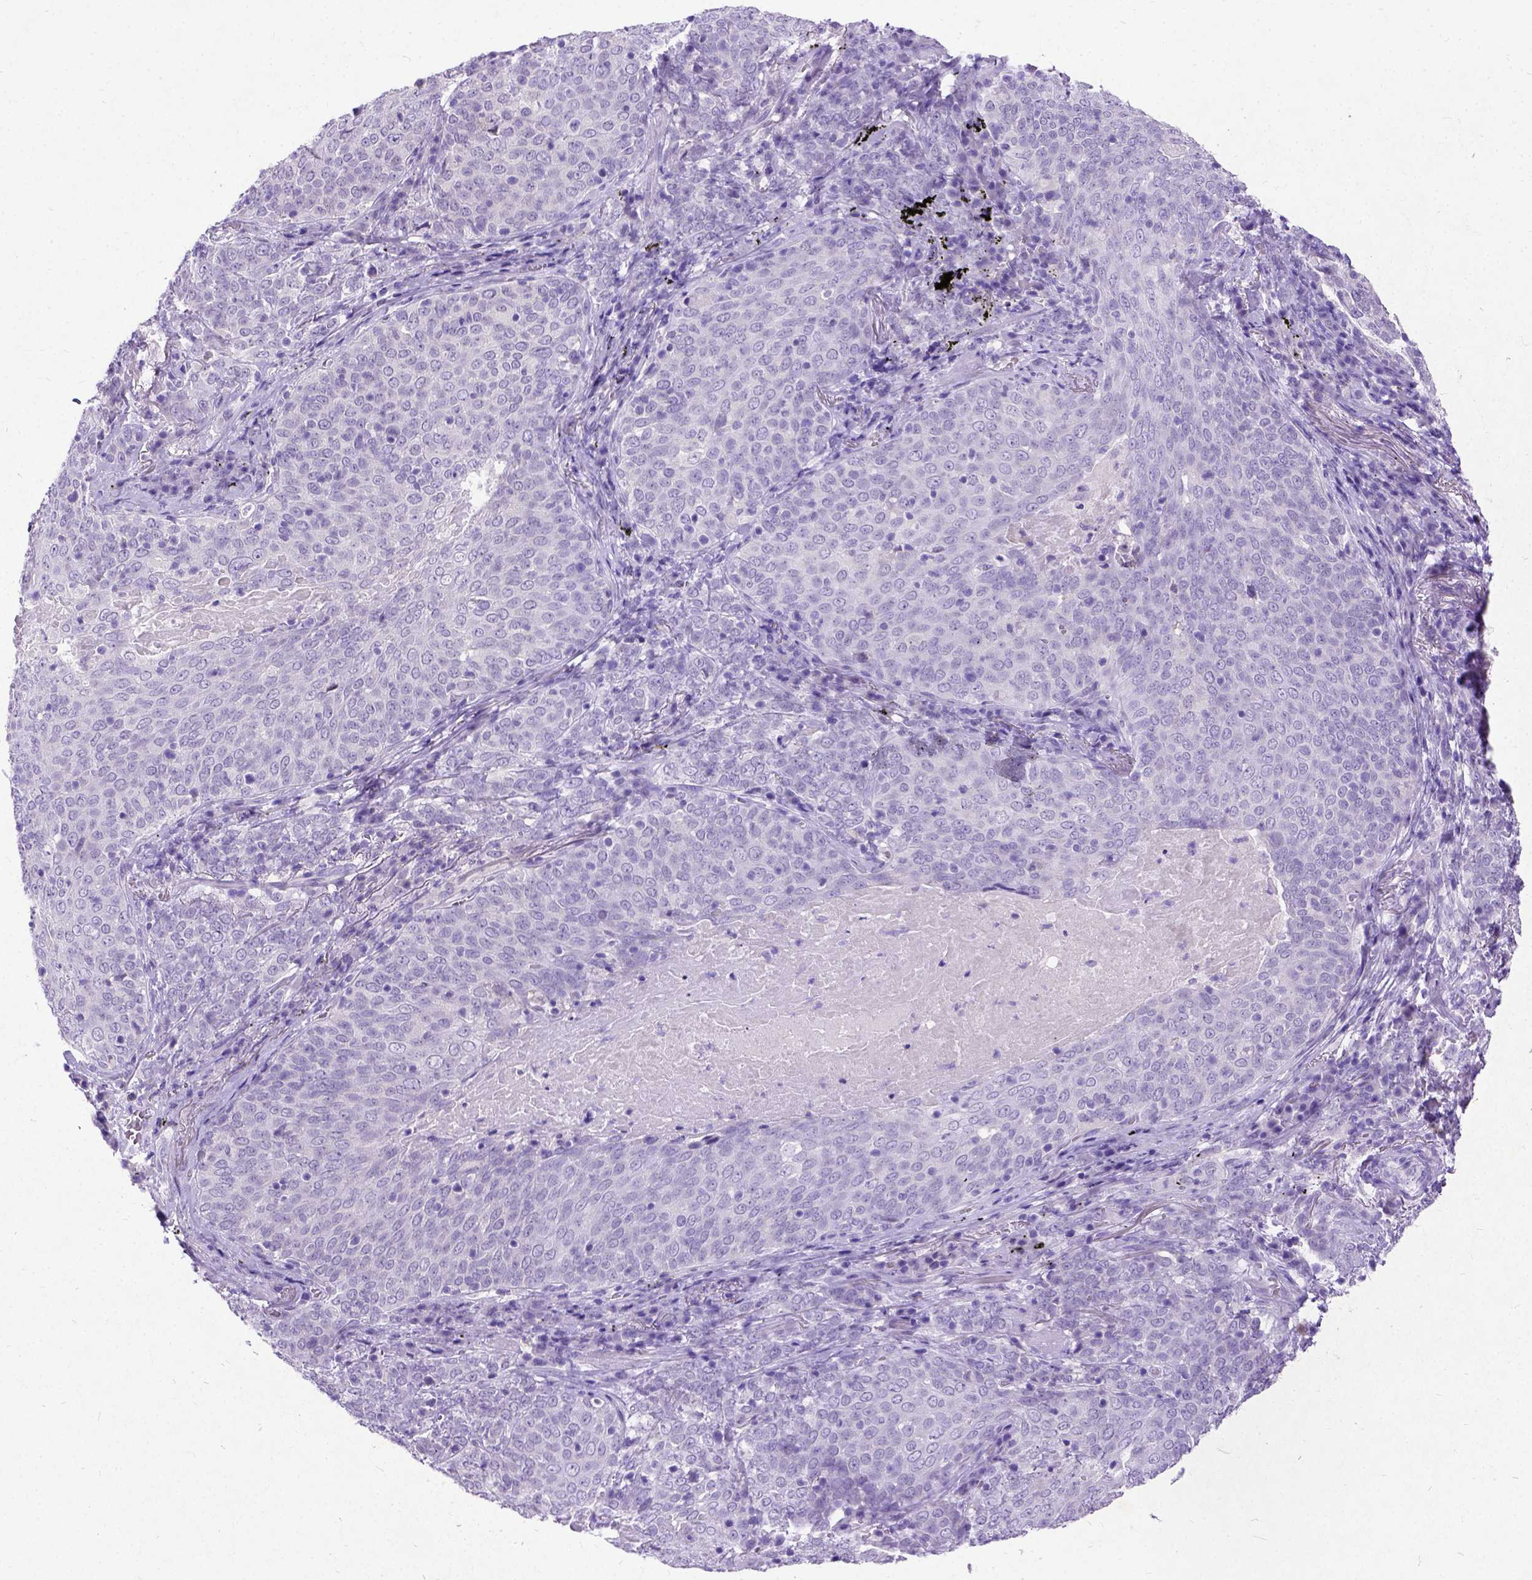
{"staining": {"intensity": "negative", "quantity": "none", "location": "none"}, "tissue": "lung cancer", "cell_type": "Tumor cells", "image_type": "cancer", "snomed": [{"axis": "morphology", "description": "Squamous cell carcinoma, NOS"}, {"axis": "topography", "description": "Lung"}], "caption": "This micrograph is of lung cancer stained with IHC to label a protein in brown with the nuclei are counter-stained blue. There is no staining in tumor cells.", "gene": "NEUROD4", "patient": {"sex": "male", "age": 82}}